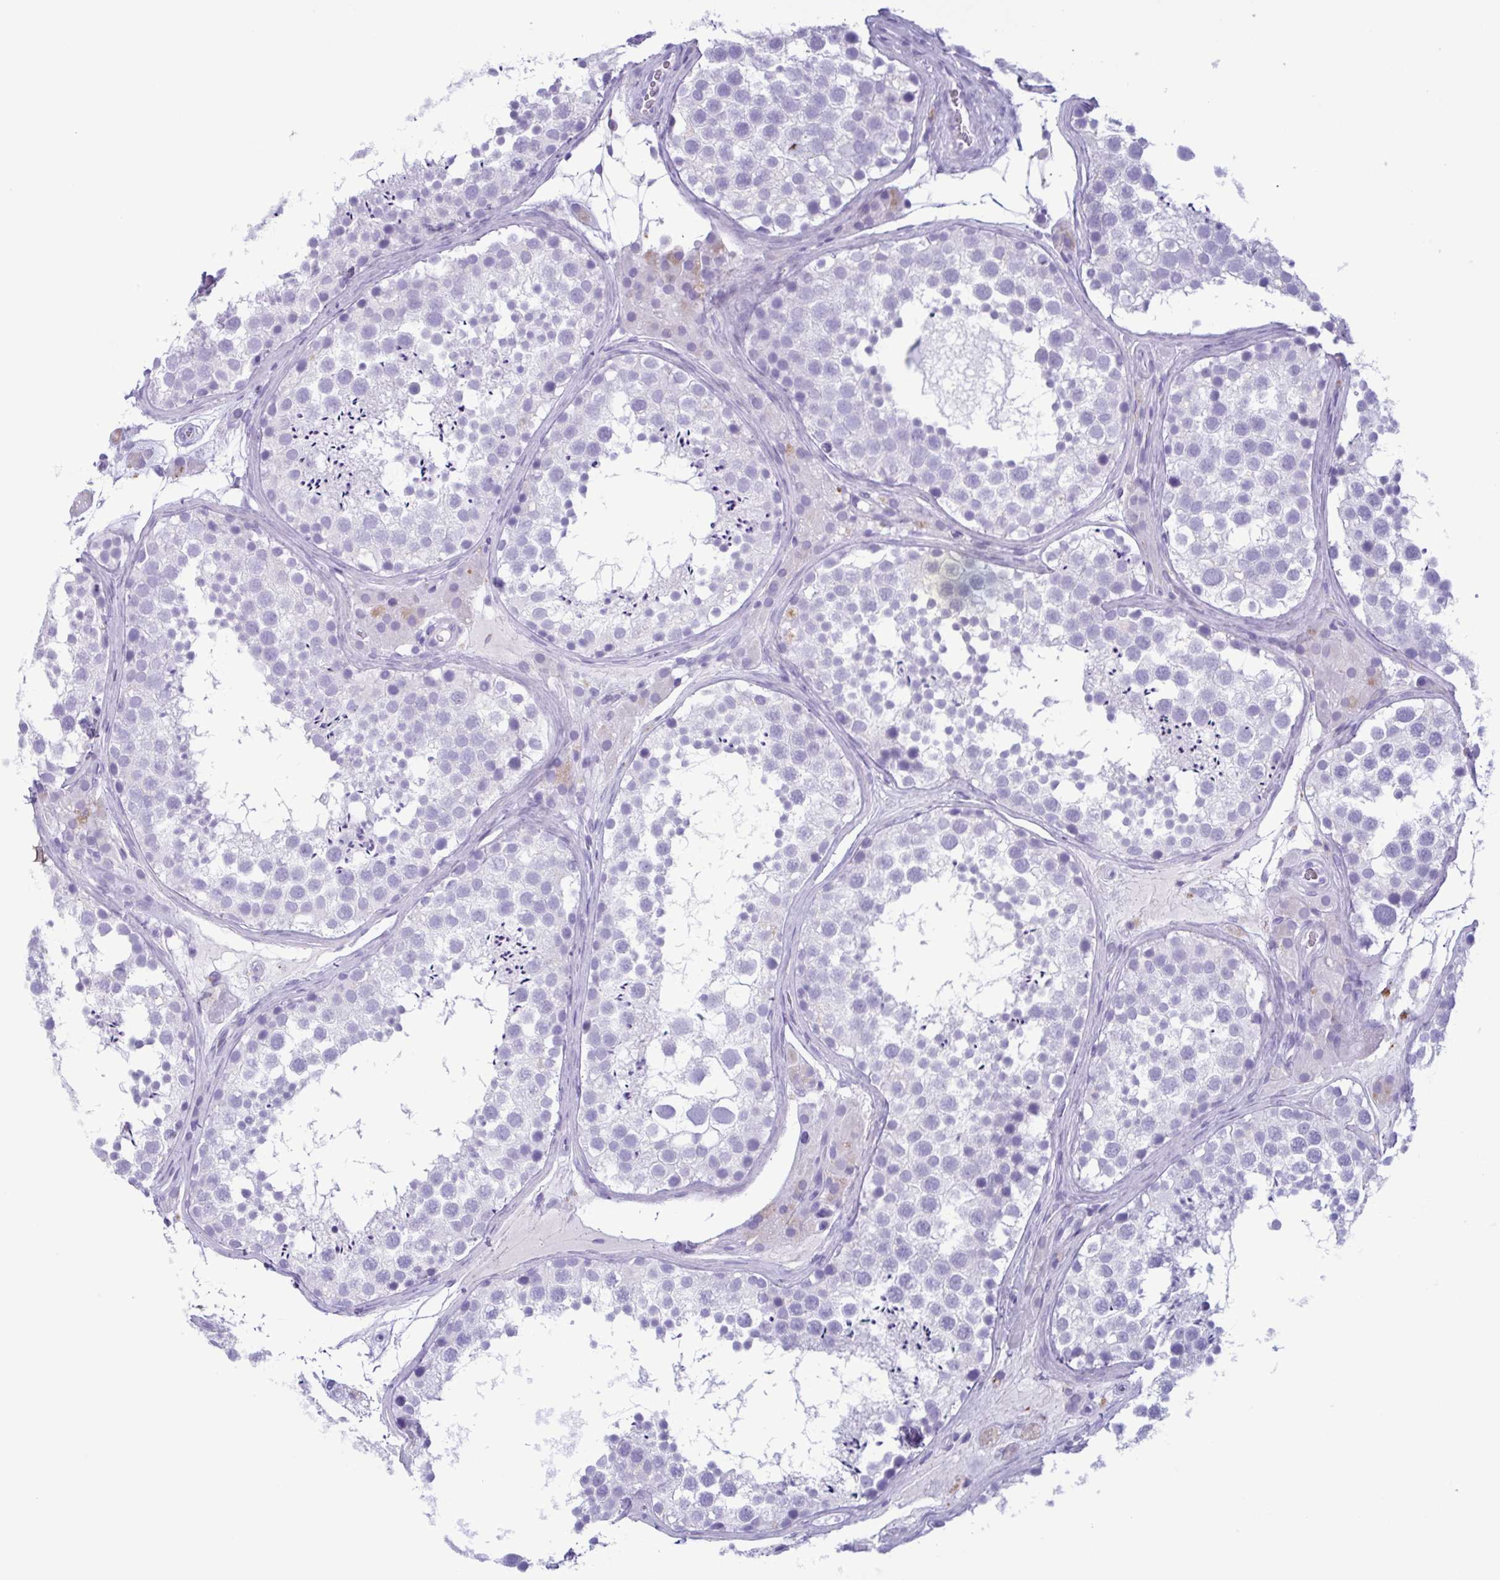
{"staining": {"intensity": "negative", "quantity": "none", "location": "none"}, "tissue": "testis", "cell_type": "Cells in seminiferous ducts", "image_type": "normal", "snomed": [{"axis": "morphology", "description": "Normal tissue, NOS"}, {"axis": "topography", "description": "Testis"}], "caption": "DAB (3,3'-diaminobenzidine) immunohistochemical staining of benign human testis exhibits no significant staining in cells in seminiferous ducts. (DAB (3,3'-diaminobenzidine) immunohistochemistry, high magnification).", "gene": "LTF", "patient": {"sex": "male", "age": 41}}